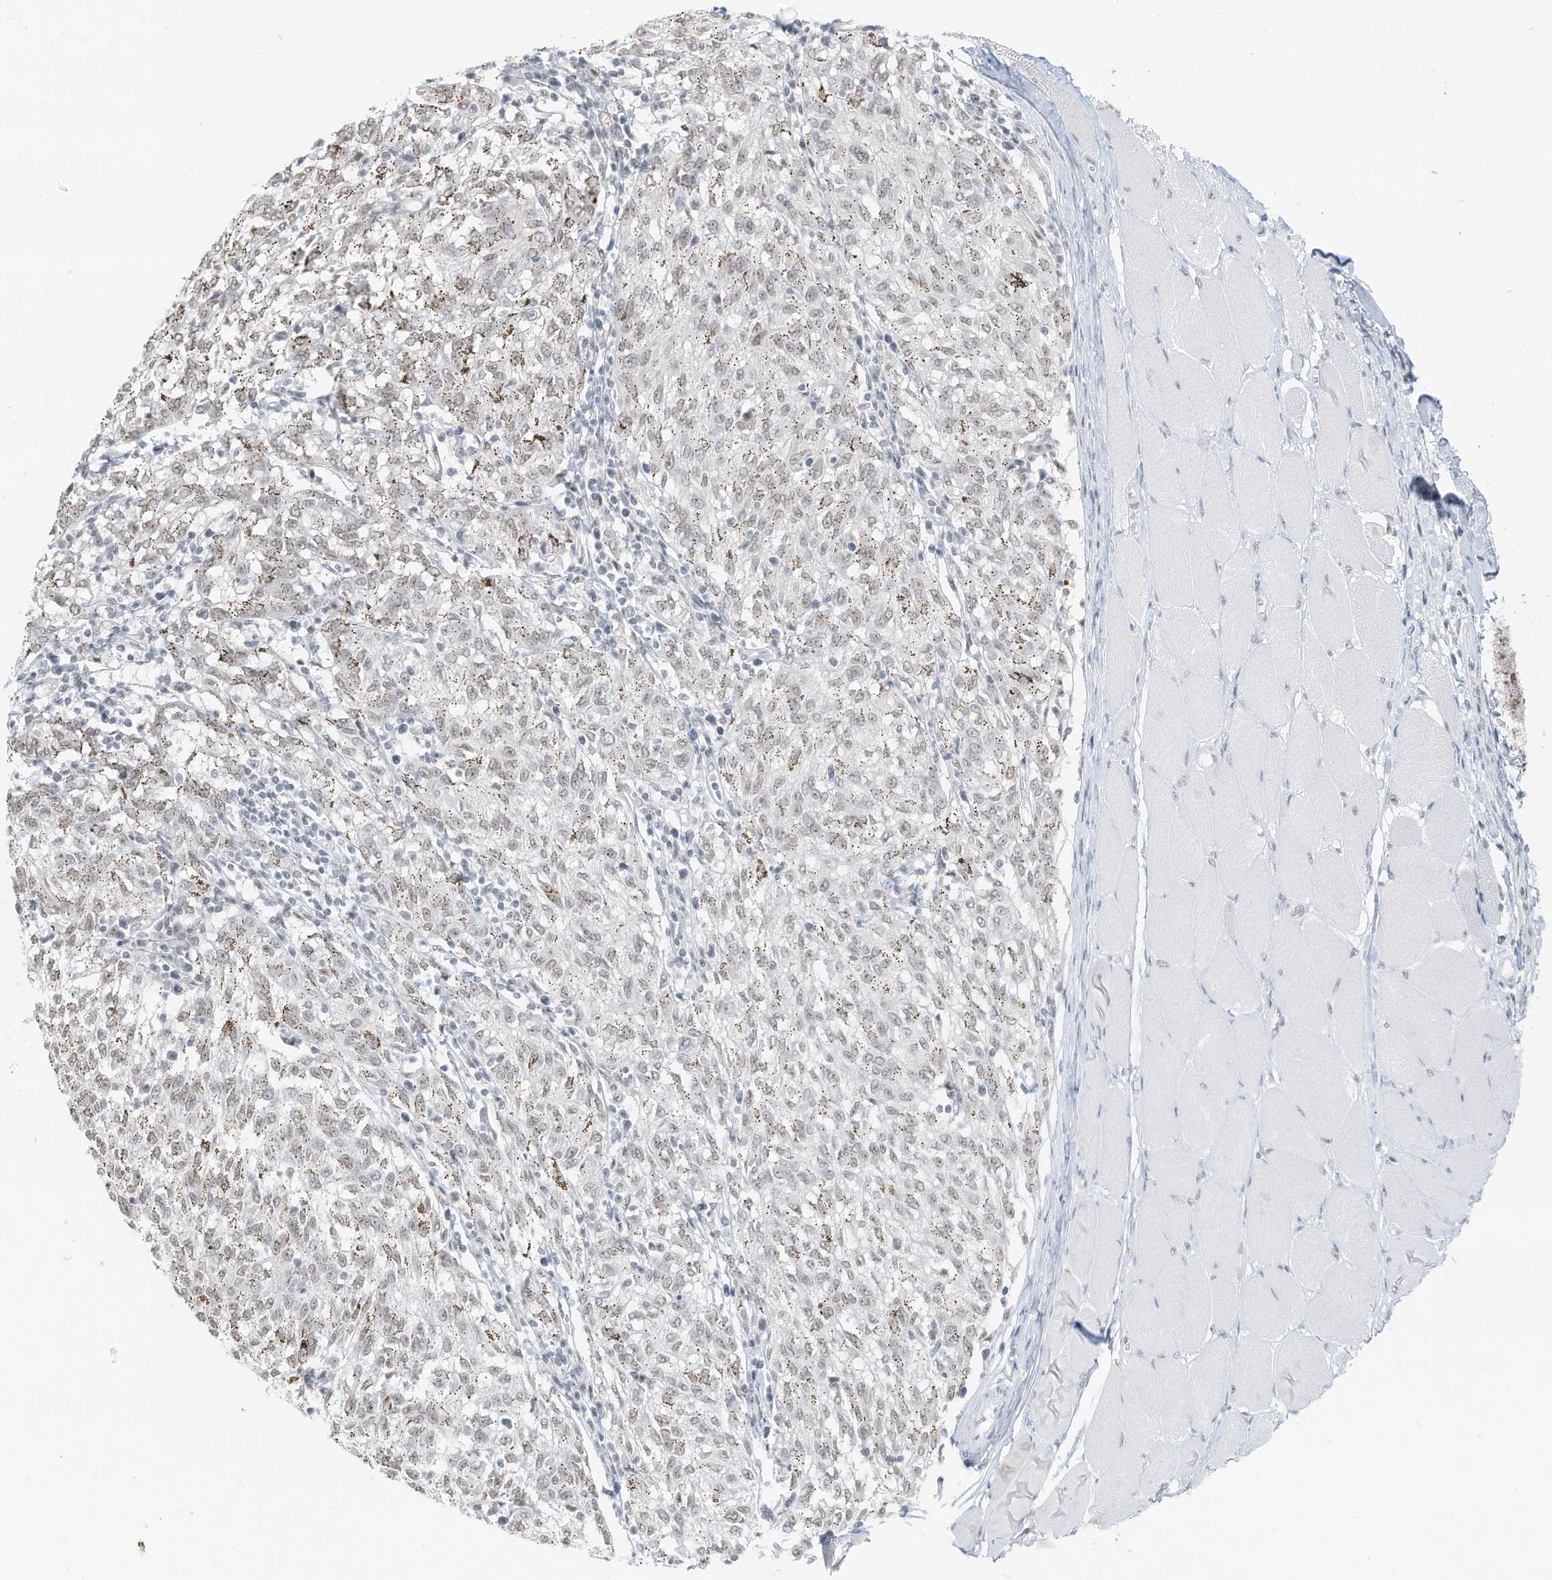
{"staining": {"intensity": "weak", "quantity": "<25%", "location": "nuclear"}, "tissue": "melanoma", "cell_type": "Tumor cells", "image_type": "cancer", "snomed": [{"axis": "morphology", "description": "Malignant melanoma, NOS"}, {"axis": "topography", "description": "Skin"}], "caption": "Melanoma was stained to show a protein in brown. There is no significant expression in tumor cells. (Brightfield microscopy of DAB (3,3'-diaminobenzidine) IHC at high magnification).", "gene": "PGC", "patient": {"sex": "female", "age": 72}}